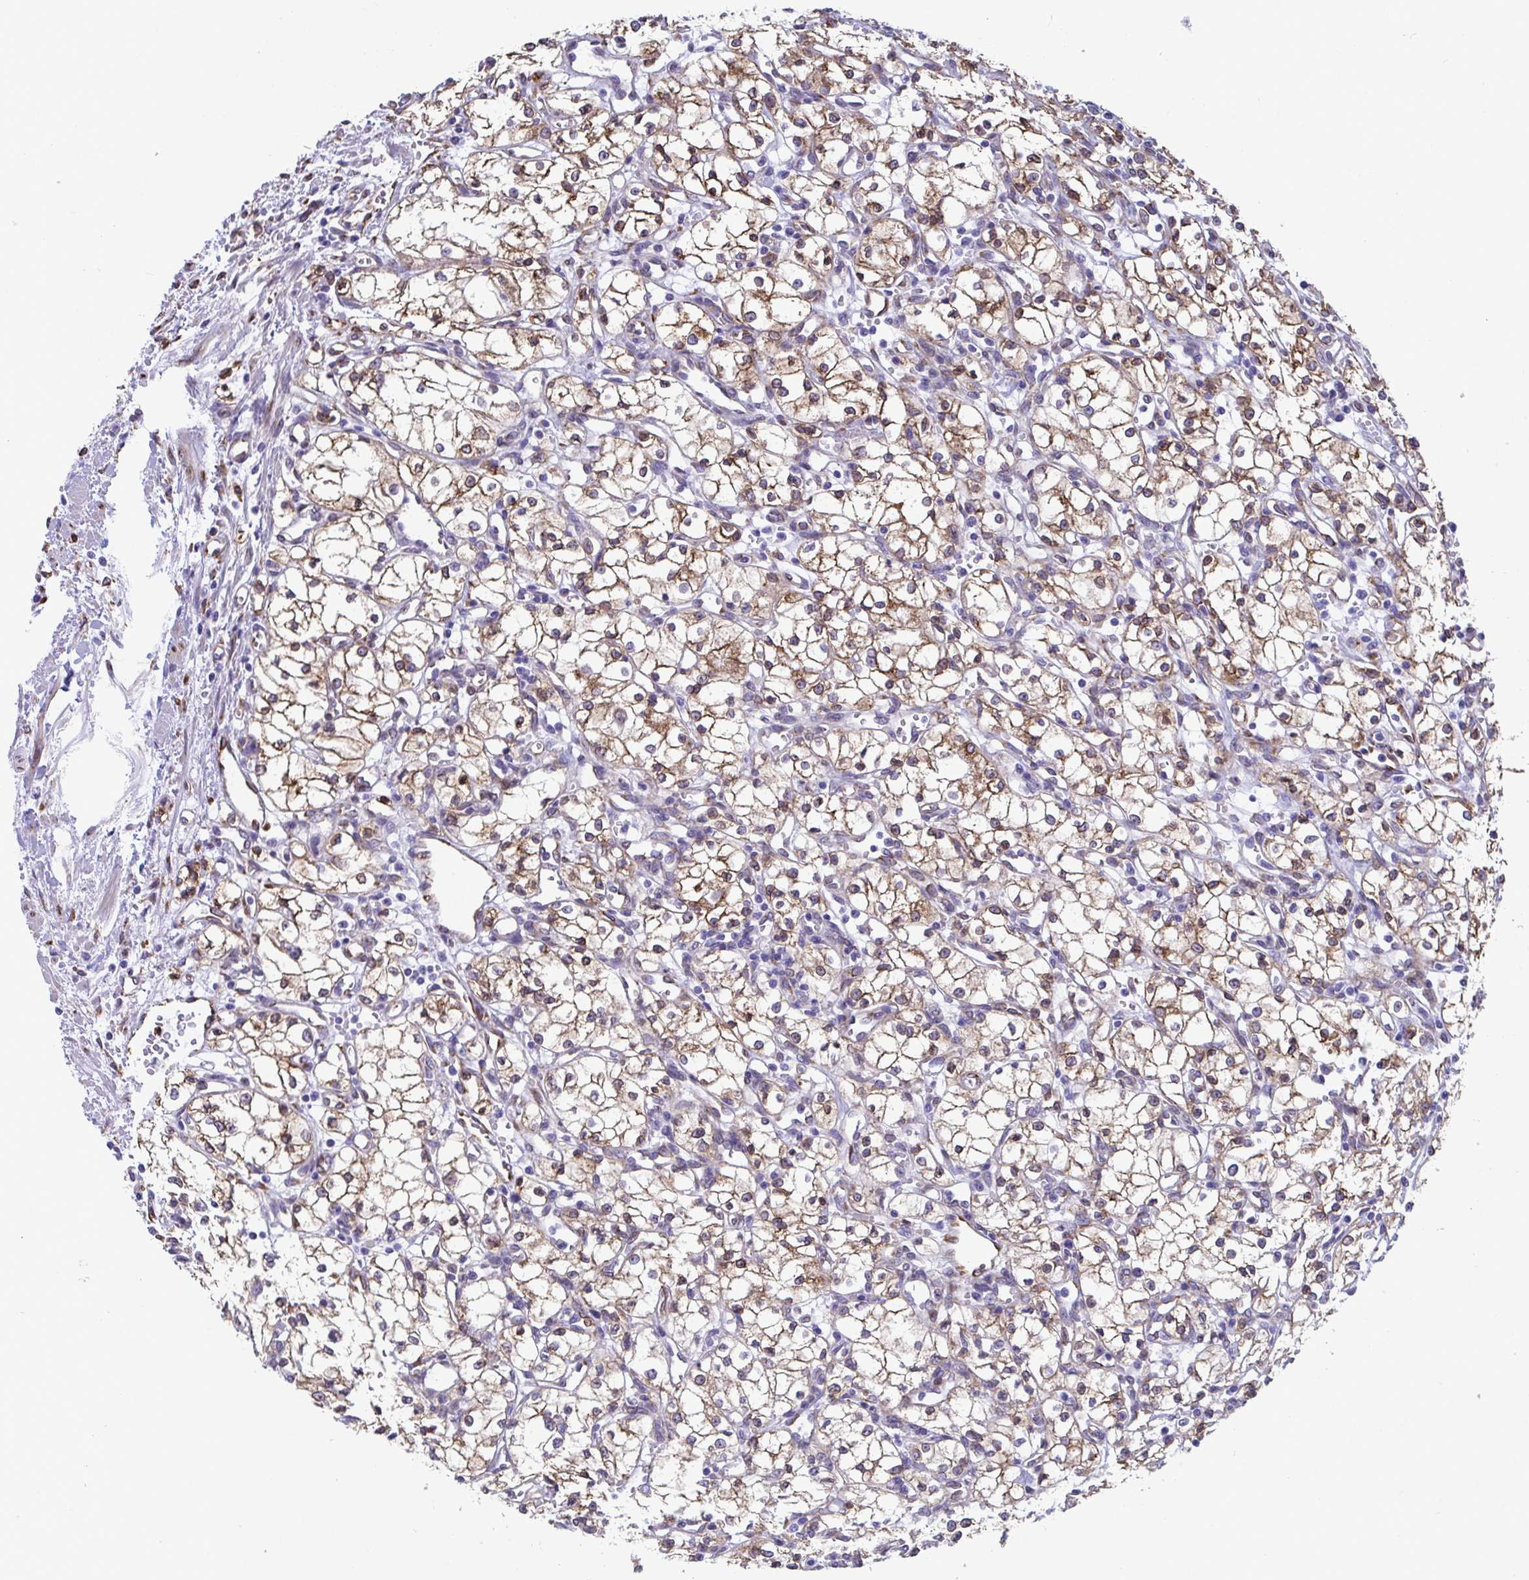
{"staining": {"intensity": "moderate", "quantity": ">75%", "location": "cytoplasmic/membranous"}, "tissue": "renal cancer", "cell_type": "Tumor cells", "image_type": "cancer", "snomed": [{"axis": "morphology", "description": "Adenocarcinoma, NOS"}, {"axis": "topography", "description": "Kidney"}], "caption": "Tumor cells demonstrate moderate cytoplasmic/membranous positivity in about >75% of cells in adenocarcinoma (renal).", "gene": "ASPH", "patient": {"sex": "male", "age": 59}}